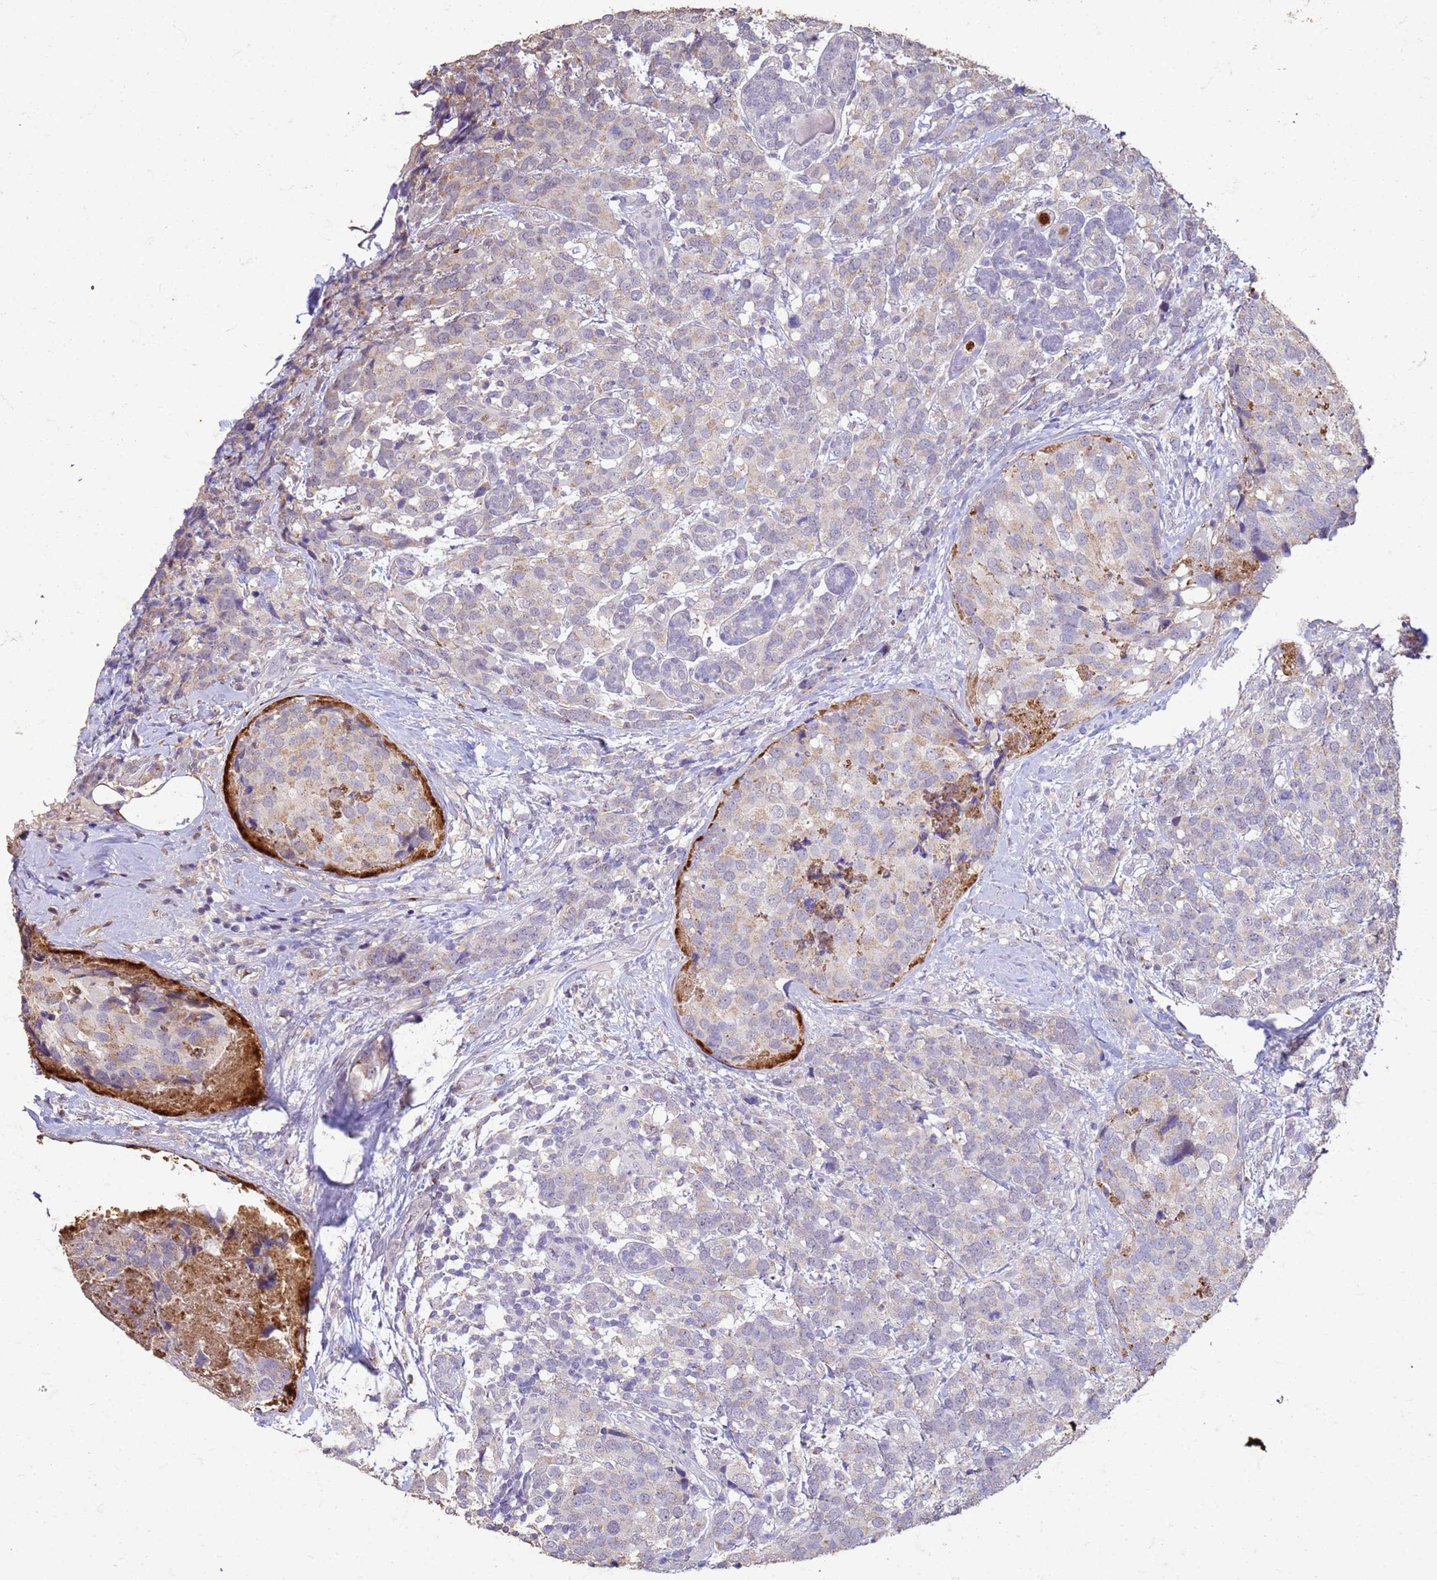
{"staining": {"intensity": "weak", "quantity": "25%-75%", "location": "cytoplasmic/membranous"}, "tissue": "breast cancer", "cell_type": "Tumor cells", "image_type": "cancer", "snomed": [{"axis": "morphology", "description": "Lobular carcinoma"}, {"axis": "topography", "description": "Breast"}], "caption": "High-magnification brightfield microscopy of breast cancer (lobular carcinoma) stained with DAB (brown) and counterstained with hematoxylin (blue). tumor cells exhibit weak cytoplasmic/membranous positivity is identified in approximately25%-75% of cells.", "gene": "SLC25A15", "patient": {"sex": "female", "age": 59}}